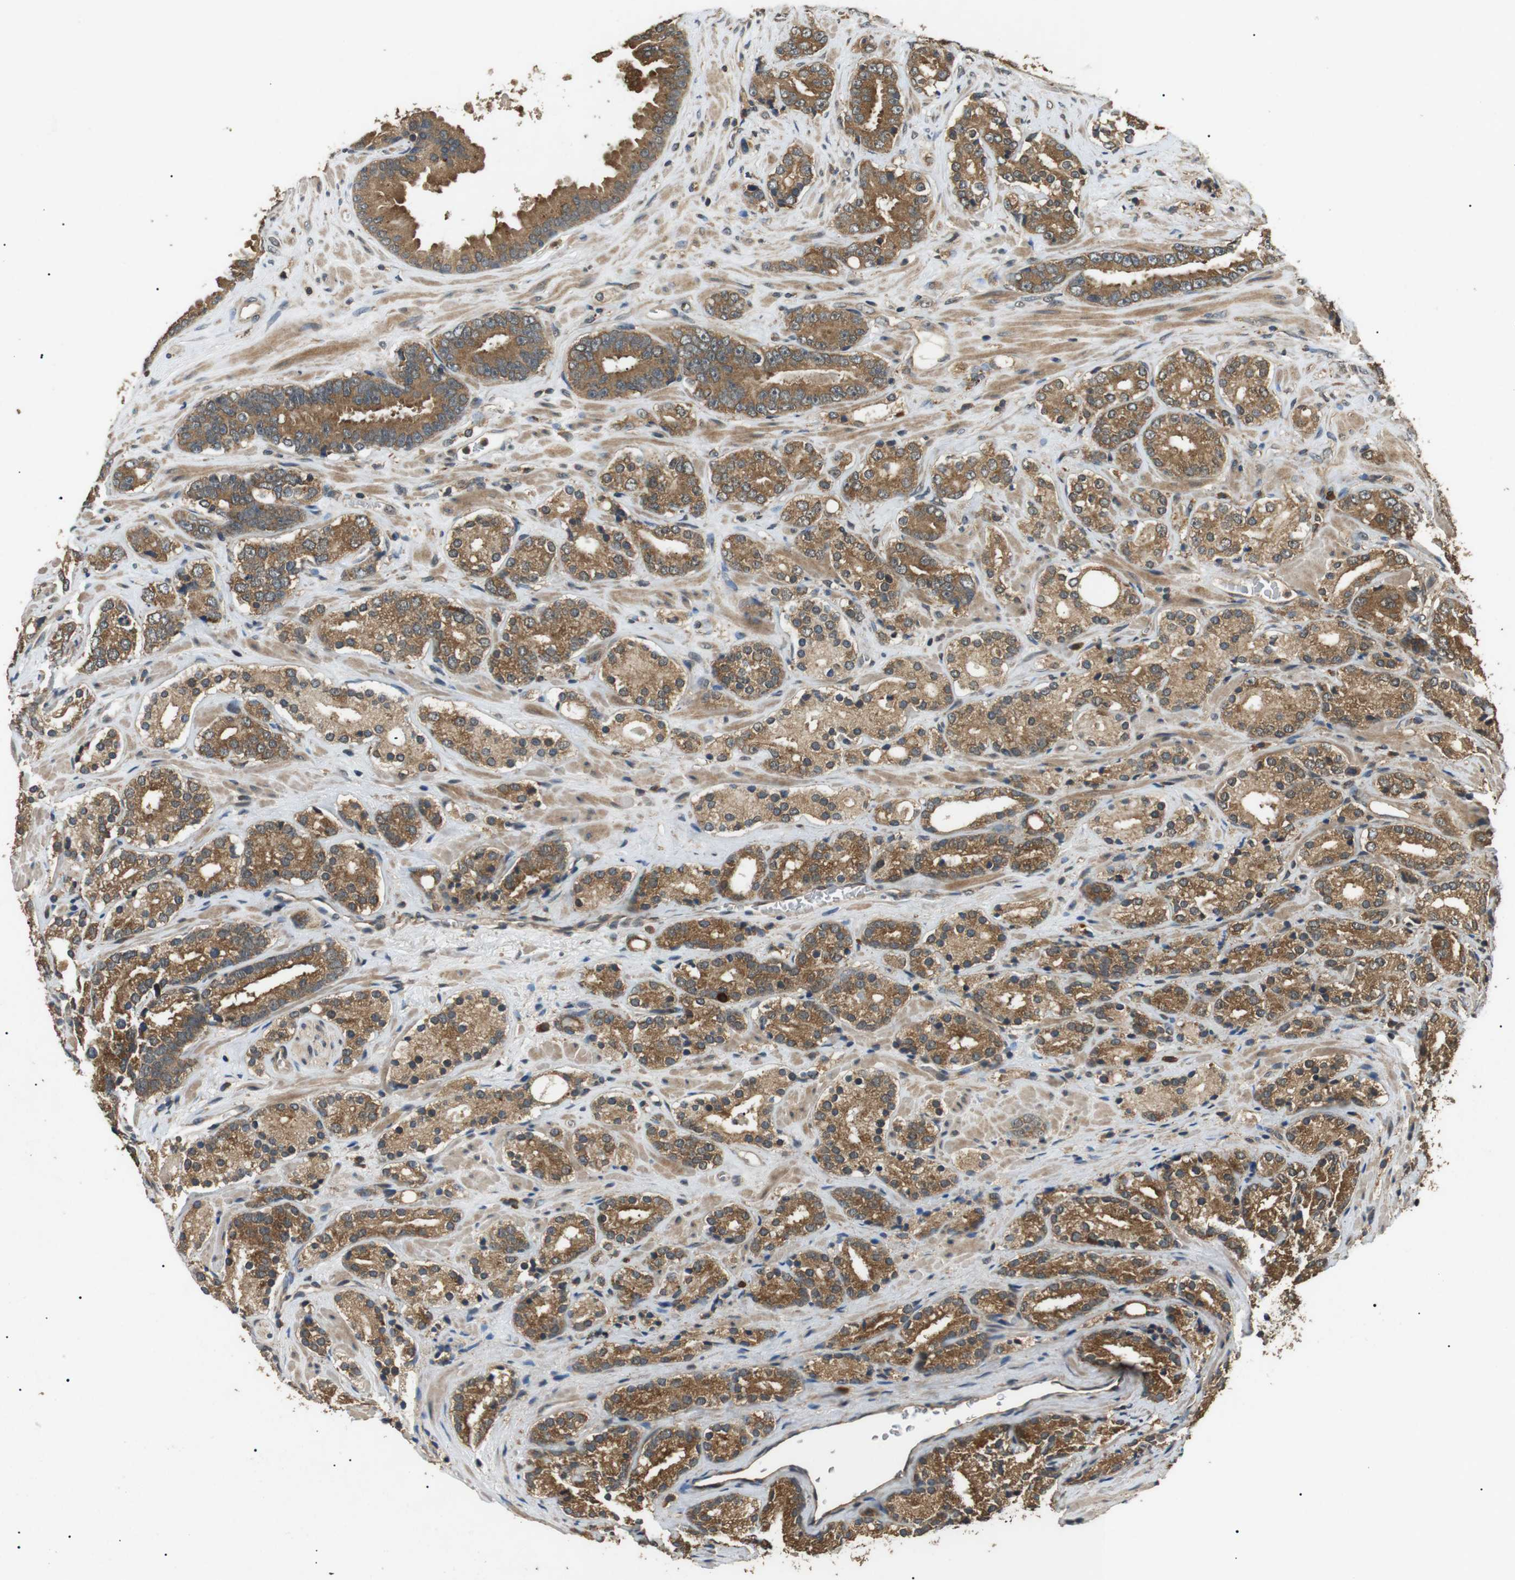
{"staining": {"intensity": "moderate", "quantity": ">75%", "location": "cytoplasmic/membranous"}, "tissue": "prostate cancer", "cell_type": "Tumor cells", "image_type": "cancer", "snomed": [{"axis": "morphology", "description": "Adenocarcinoma, High grade"}, {"axis": "topography", "description": "Prostate"}], "caption": "Protein staining exhibits moderate cytoplasmic/membranous staining in approximately >75% of tumor cells in prostate cancer.", "gene": "TBC1D15", "patient": {"sex": "male", "age": 71}}